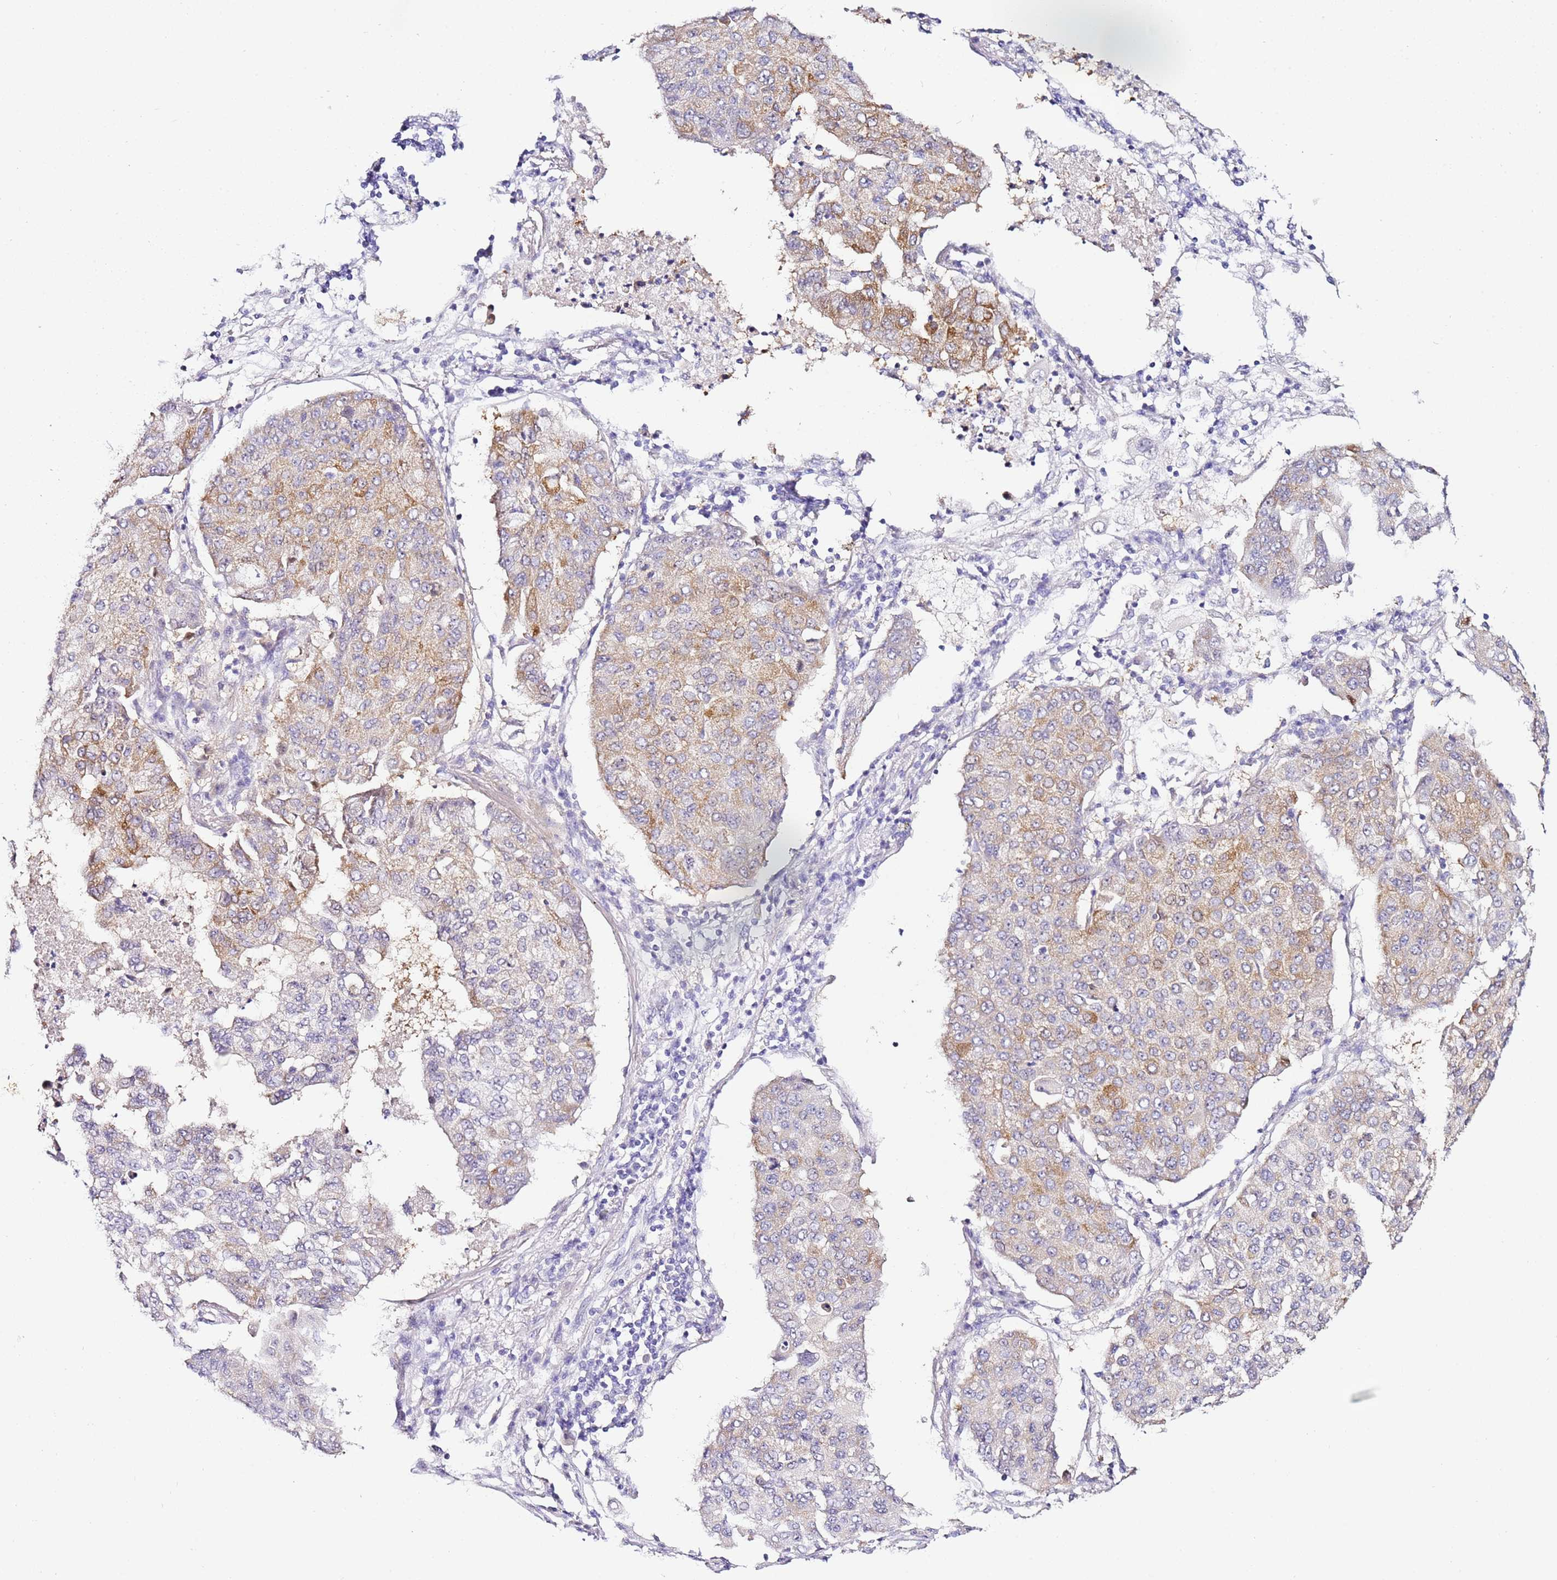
{"staining": {"intensity": "moderate", "quantity": "<25%", "location": "cytoplasmic/membranous"}, "tissue": "lung cancer", "cell_type": "Tumor cells", "image_type": "cancer", "snomed": [{"axis": "morphology", "description": "Squamous cell carcinoma, NOS"}, {"axis": "topography", "description": "Lung"}], "caption": "Moderate cytoplasmic/membranous protein staining is present in about <25% of tumor cells in squamous cell carcinoma (lung).", "gene": "HGD", "patient": {"sex": "male", "age": 74}}